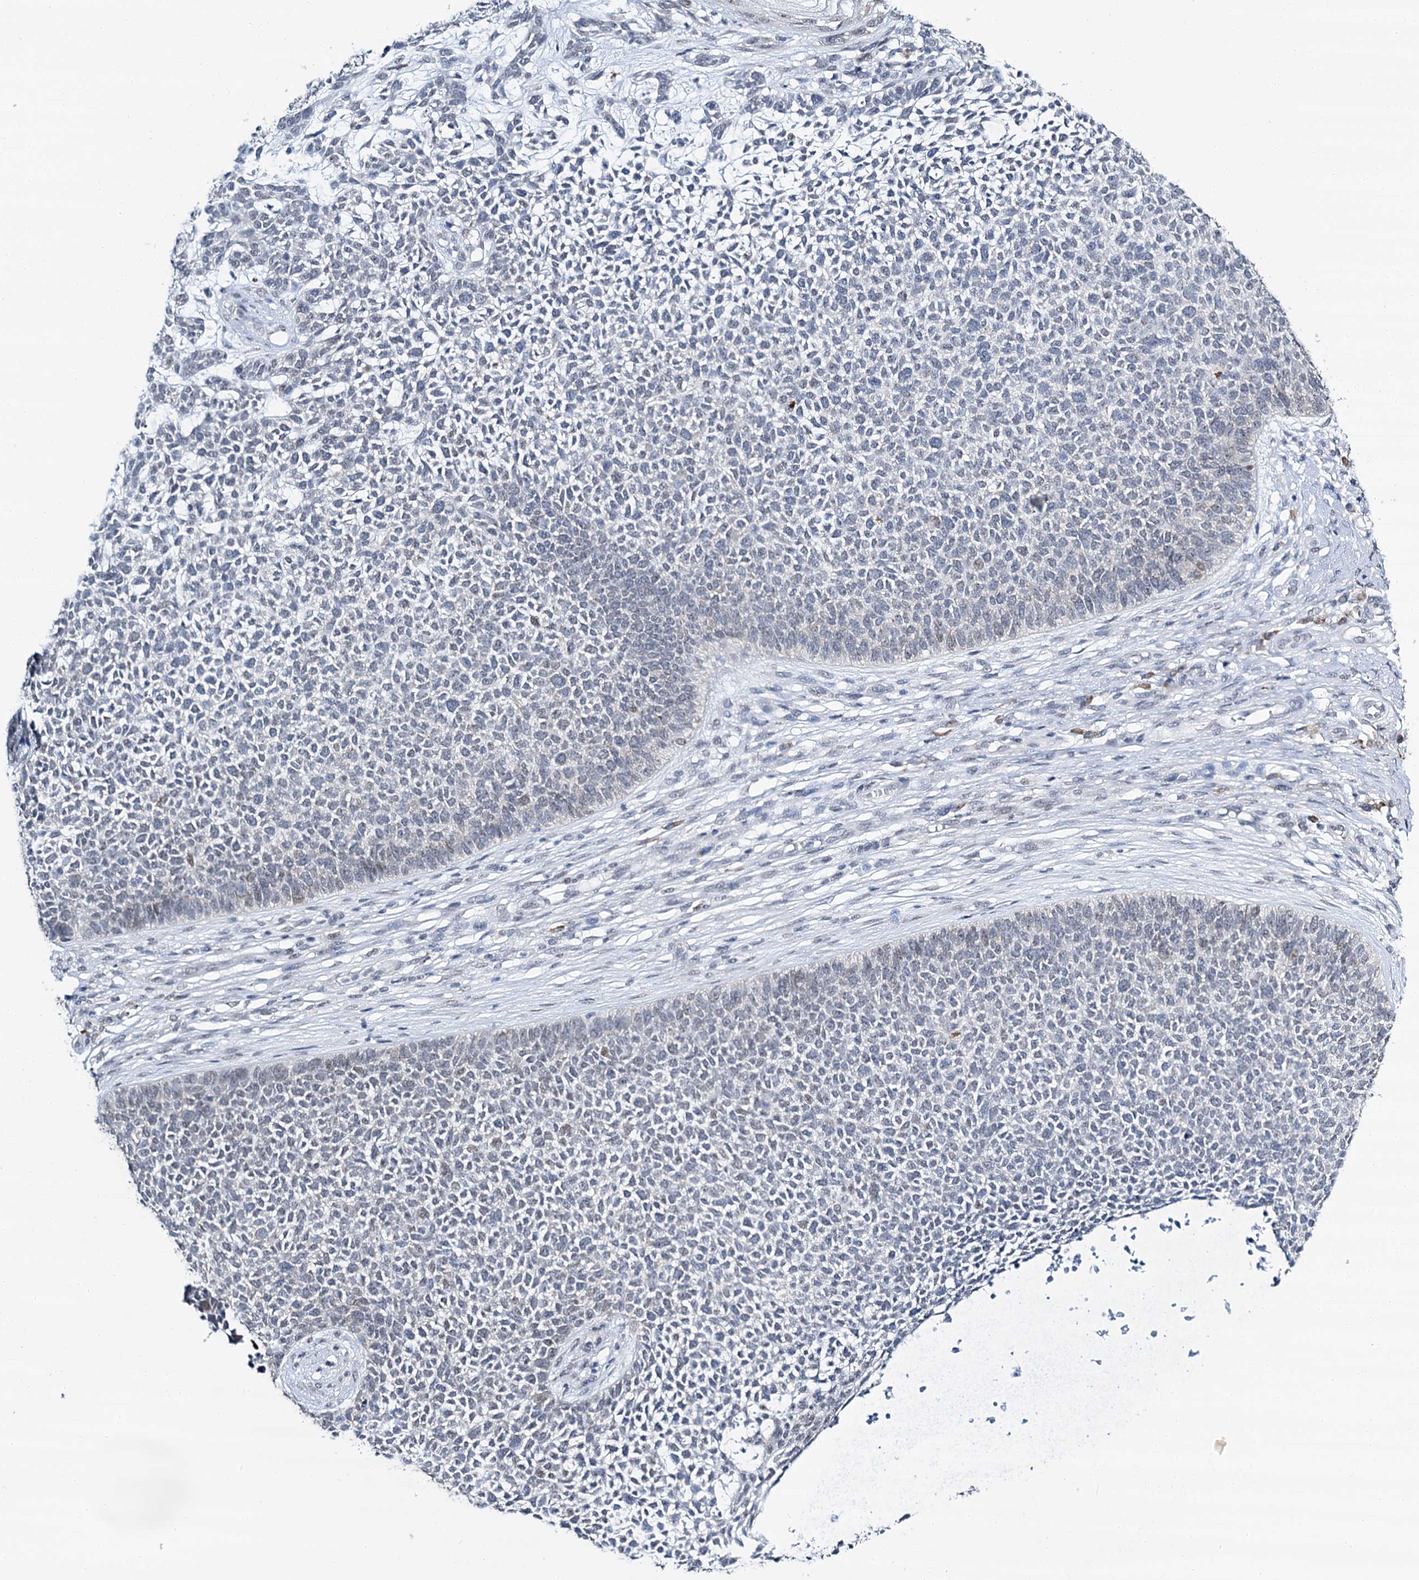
{"staining": {"intensity": "negative", "quantity": "none", "location": "none"}, "tissue": "skin cancer", "cell_type": "Tumor cells", "image_type": "cancer", "snomed": [{"axis": "morphology", "description": "Basal cell carcinoma"}, {"axis": "topography", "description": "Skin"}], "caption": "Tumor cells show no significant staining in basal cell carcinoma (skin). The staining is performed using DAB (3,3'-diaminobenzidine) brown chromogen with nuclei counter-stained in using hematoxylin.", "gene": "SPATS2", "patient": {"sex": "female", "age": 84}}